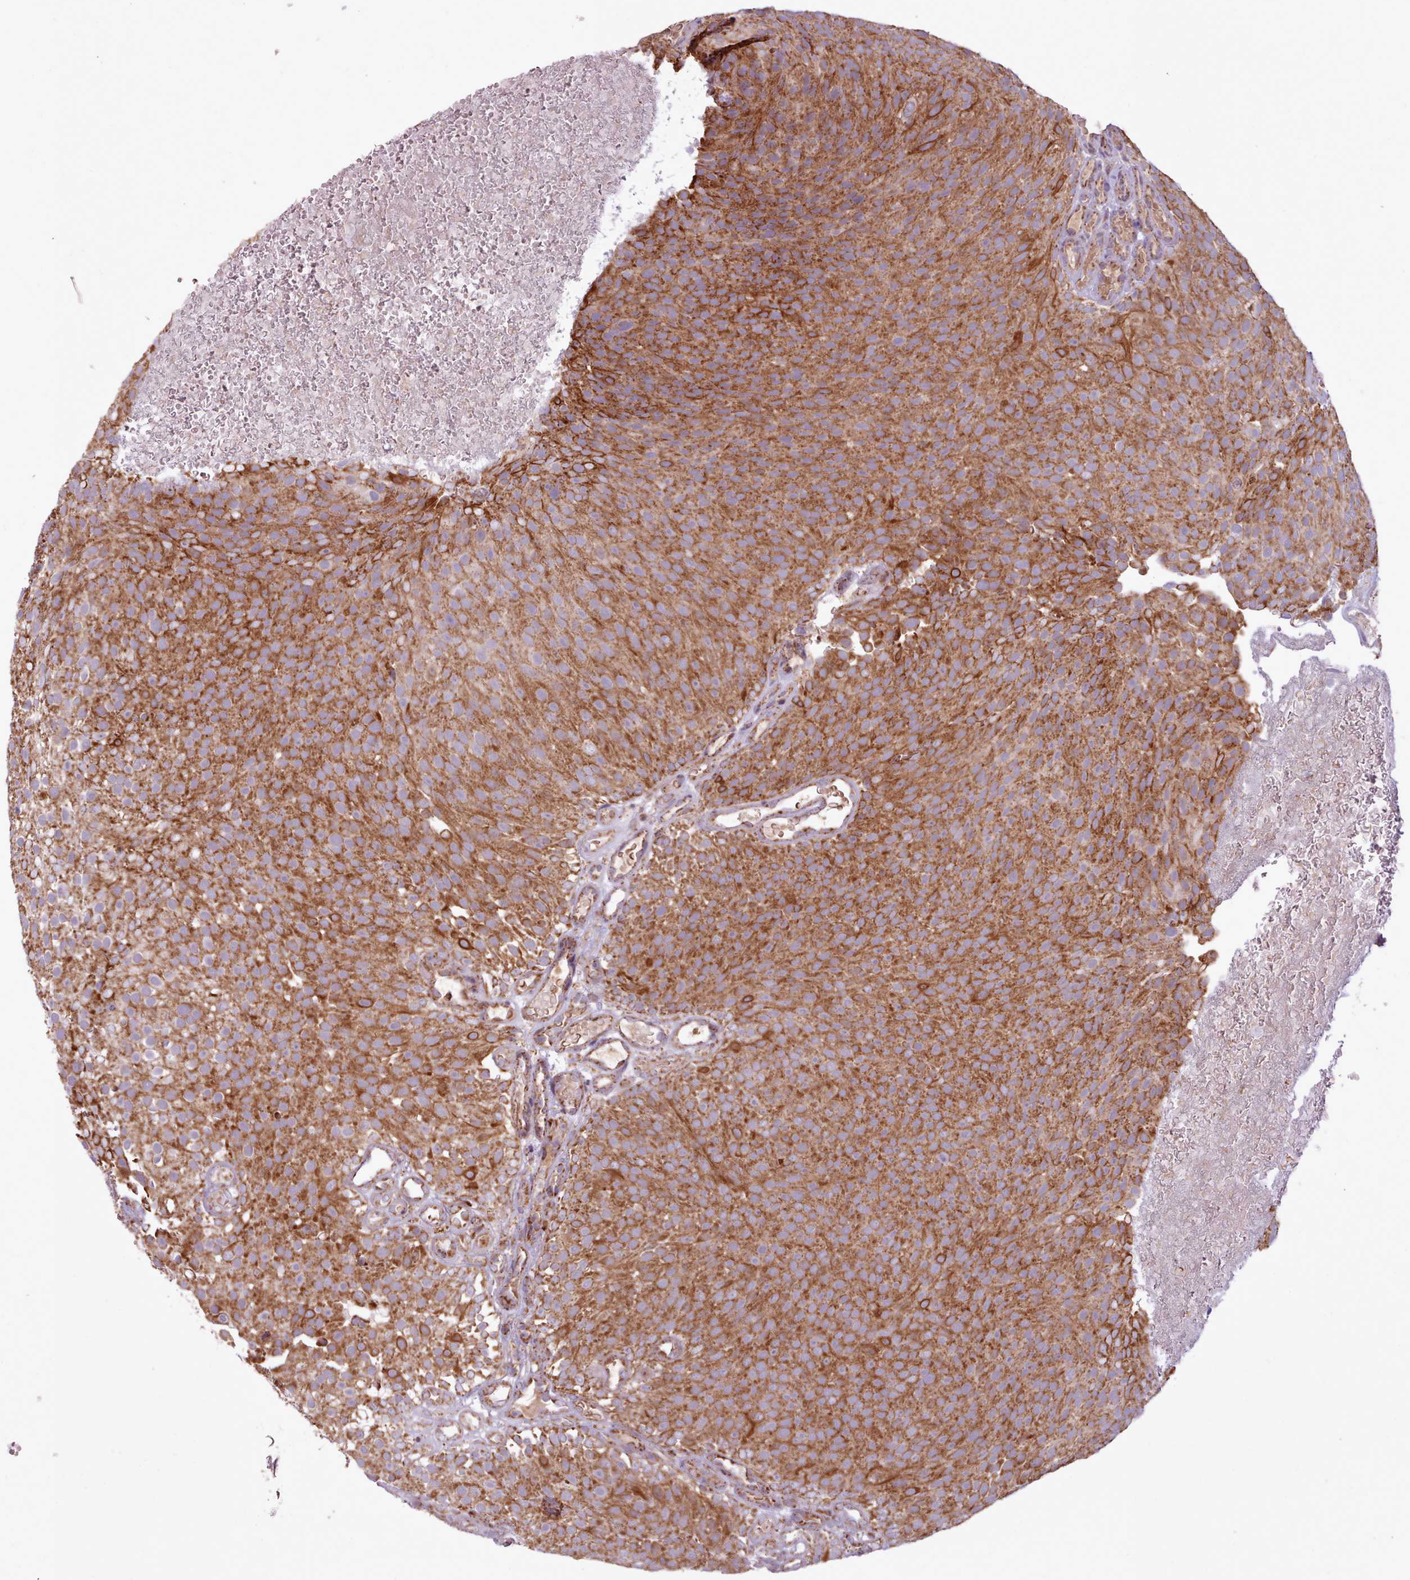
{"staining": {"intensity": "strong", "quantity": ">75%", "location": "cytoplasmic/membranous"}, "tissue": "urothelial cancer", "cell_type": "Tumor cells", "image_type": "cancer", "snomed": [{"axis": "morphology", "description": "Urothelial carcinoma, Low grade"}, {"axis": "topography", "description": "Urinary bladder"}], "caption": "Immunohistochemical staining of urothelial cancer exhibits strong cytoplasmic/membranous protein expression in about >75% of tumor cells. (DAB (3,3'-diaminobenzidine) IHC with brightfield microscopy, high magnification).", "gene": "LIN7C", "patient": {"sex": "male", "age": 78}}